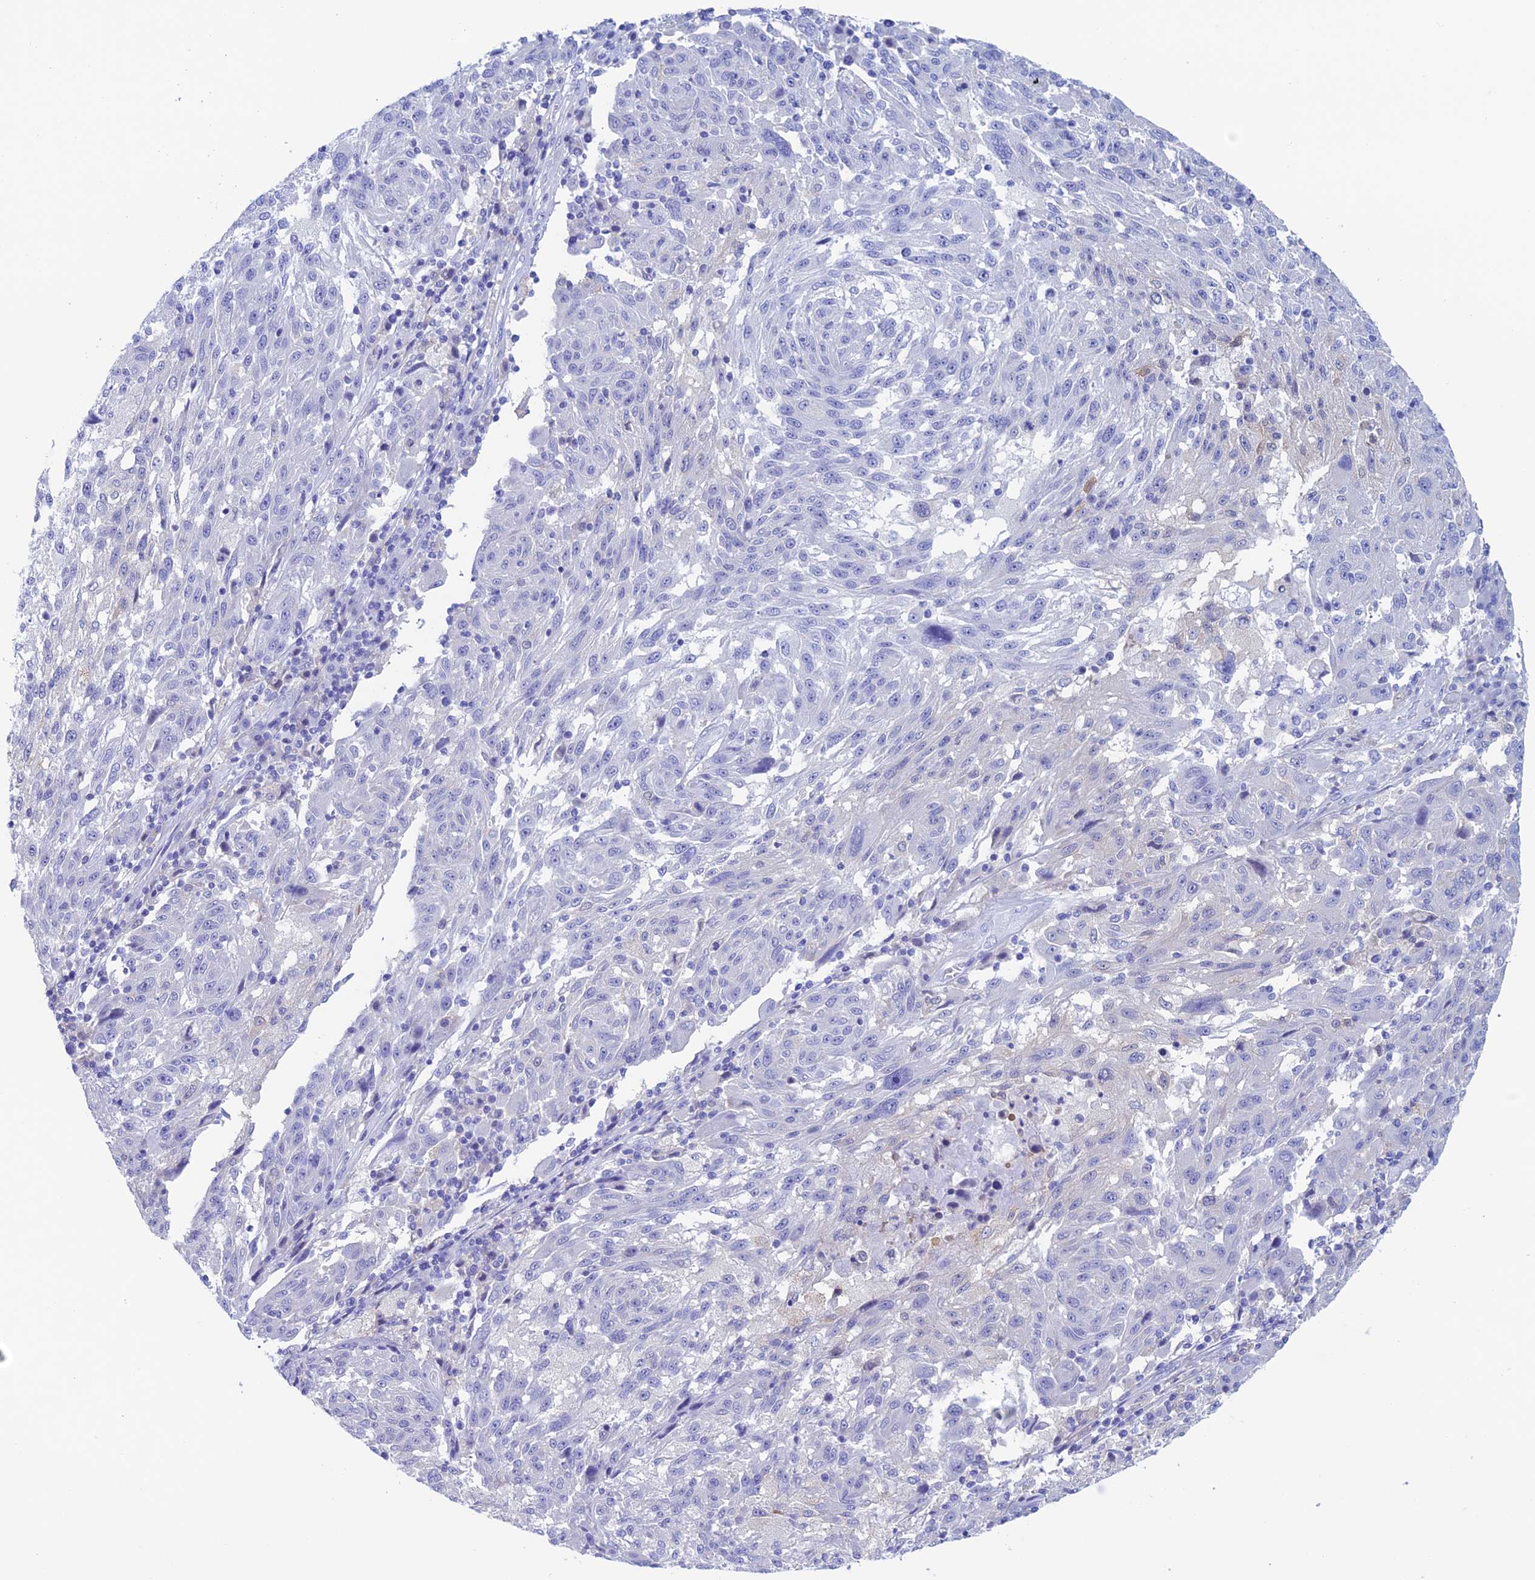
{"staining": {"intensity": "negative", "quantity": "none", "location": "none"}, "tissue": "melanoma", "cell_type": "Tumor cells", "image_type": "cancer", "snomed": [{"axis": "morphology", "description": "Malignant melanoma, NOS"}, {"axis": "topography", "description": "Skin"}], "caption": "Melanoma was stained to show a protein in brown. There is no significant staining in tumor cells.", "gene": "KCNK17", "patient": {"sex": "male", "age": 53}}